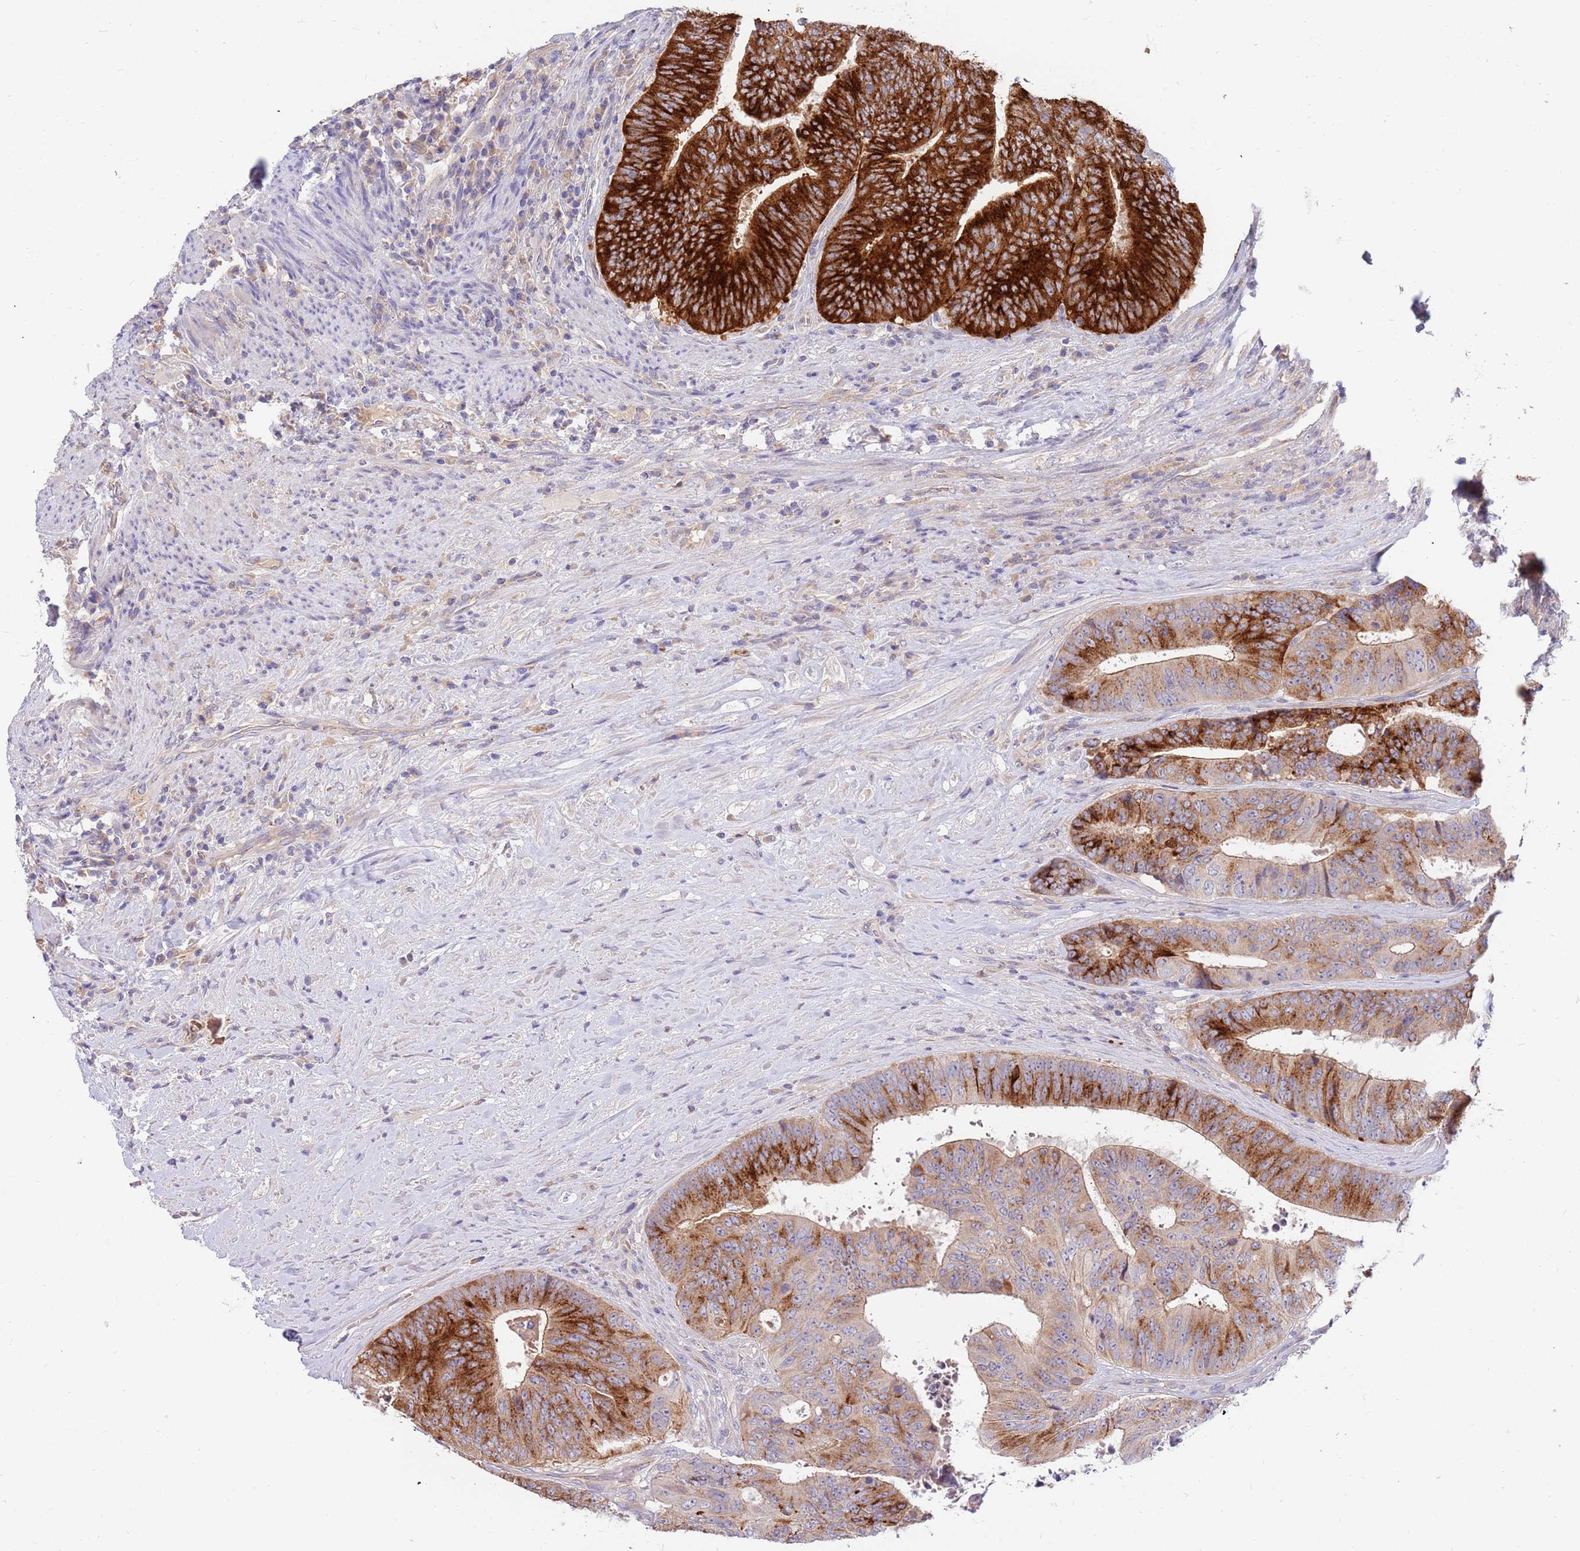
{"staining": {"intensity": "strong", "quantity": ">75%", "location": "cytoplasmic/membranous"}, "tissue": "colorectal cancer", "cell_type": "Tumor cells", "image_type": "cancer", "snomed": [{"axis": "morphology", "description": "Adenocarcinoma, NOS"}, {"axis": "topography", "description": "Rectum"}], "caption": "DAB (3,3'-diaminobenzidine) immunohistochemical staining of colorectal adenocarcinoma reveals strong cytoplasmic/membranous protein positivity in about >75% of tumor cells.", "gene": "BORCS5", "patient": {"sex": "male", "age": 72}}